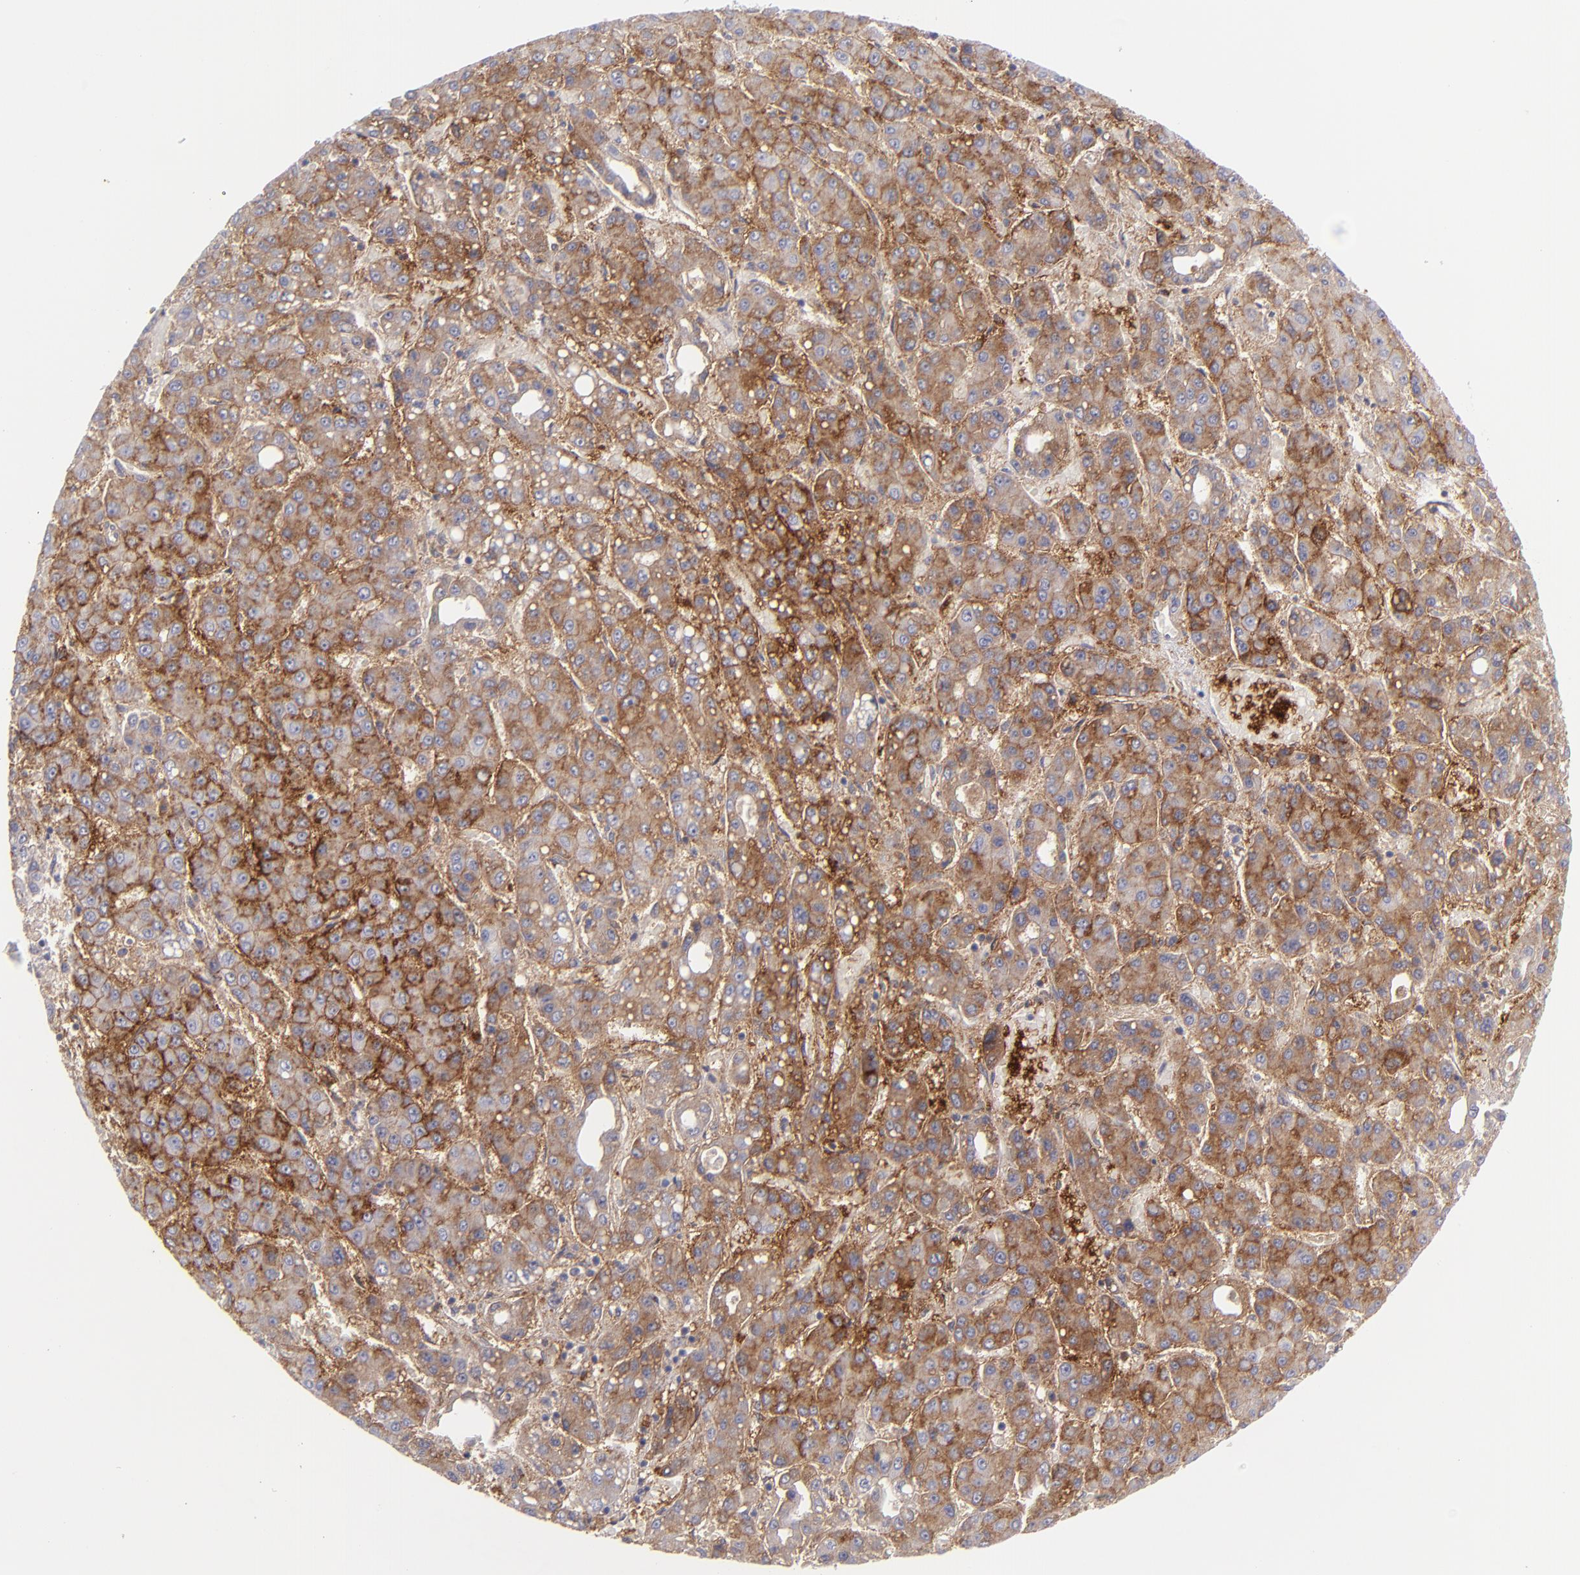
{"staining": {"intensity": "strong", "quantity": "25%-75%", "location": "cytoplasmic/membranous"}, "tissue": "liver cancer", "cell_type": "Tumor cells", "image_type": "cancer", "snomed": [{"axis": "morphology", "description": "Carcinoma, Hepatocellular, NOS"}, {"axis": "topography", "description": "Liver"}], "caption": "Liver cancer (hepatocellular carcinoma) tissue exhibits strong cytoplasmic/membranous expression in about 25%-75% of tumor cells, visualized by immunohistochemistry.", "gene": "BSG", "patient": {"sex": "male", "age": 69}}